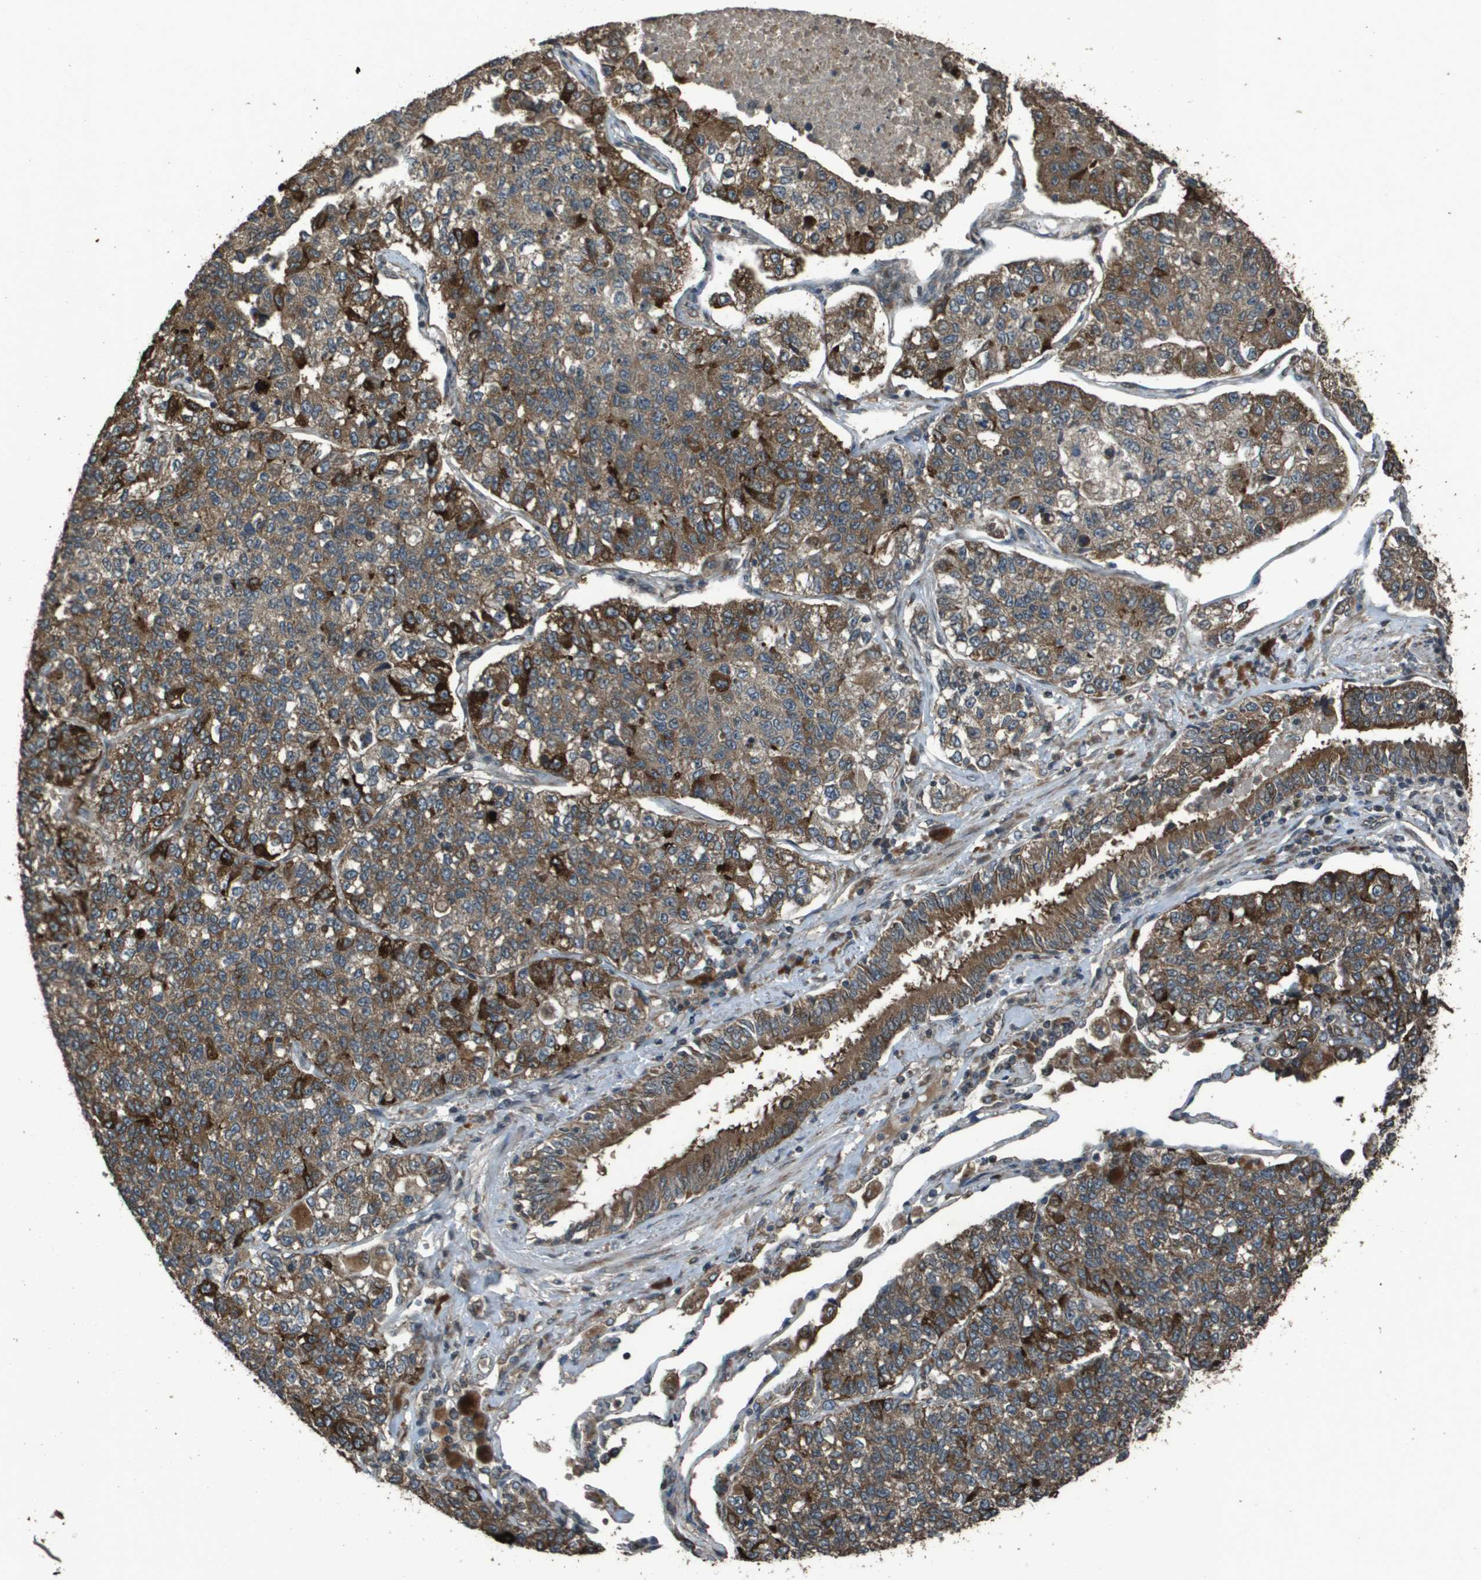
{"staining": {"intensity": "strong", "quantity": ">75%", "location": "cytoplasmic/membranous"}, "tissue": "lung cancer", "cell_type": "Tumor cells", "image_type": "cancer", "snomed": [{"axis": "morphology", "description": "Adenocarcinoma, NOS"}, {"axis": "topography", "description": "Lung"}], "caption": "Immunohistochemical staining of lung cancer displays high levels of strong cytoplasmic/membranous protein staining in about >75% of tumor cells.", "gene": "FIG4", "patient": {"sex": "male", "age": 49}}